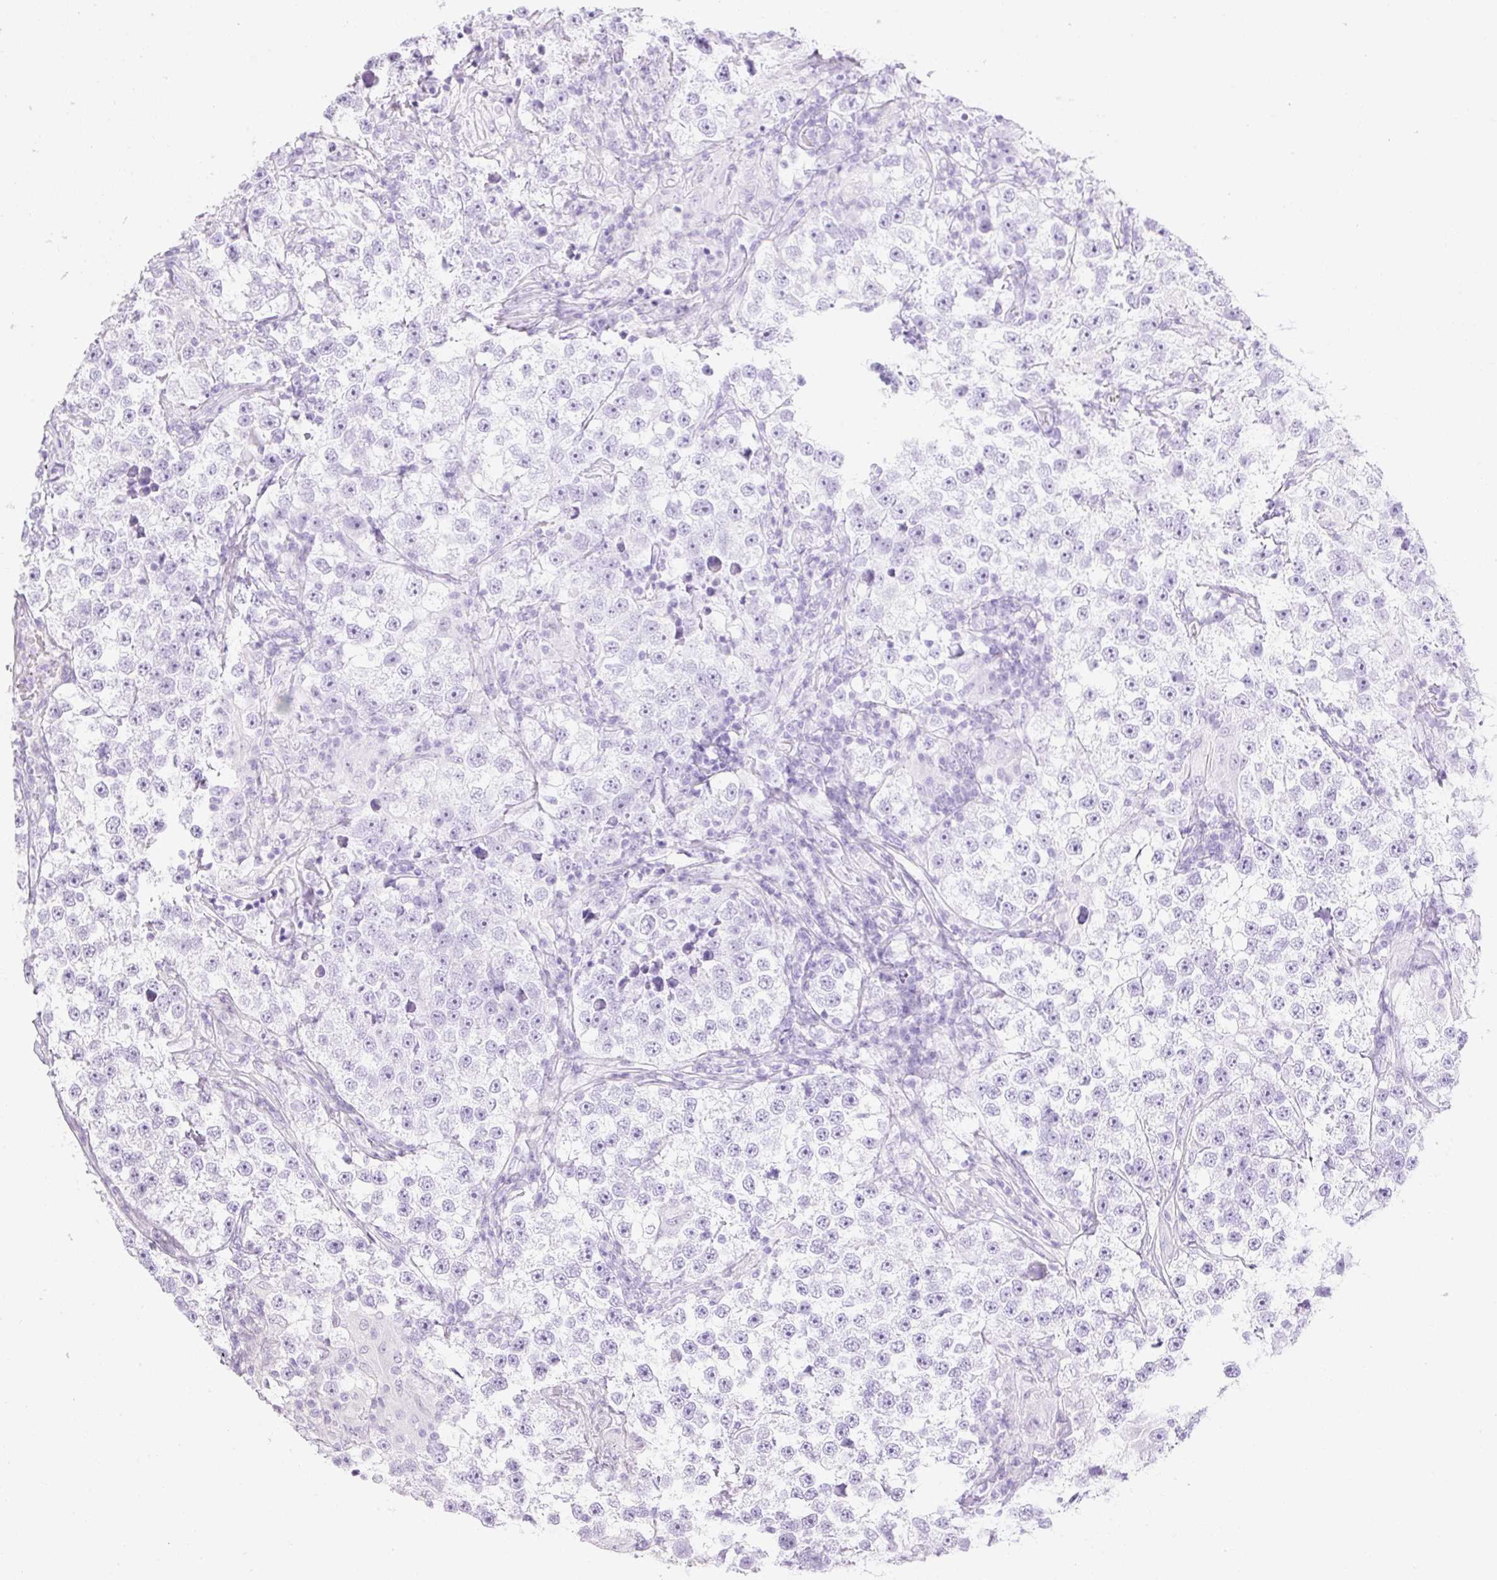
{"staining": {"intensity": "negative", "quantity": "none", "location": "none"}, "tissue": "testis cancer", "cell_type": "Tumor cells", "image_type": "cancer", "snomed": [{"axis": "morphology", "description": "Seminoma, NOS"}, {"axis": "topography", "description": "Testis"}], "caption": "High magnification brightfield microscopy of seminoma (testis) stained with DAB (brown) and counterstained with hematoxylin (blue): tumor cells show no significant expression.", "gene": "RIPPLY3", "patient": {"sex": "male", "age": 46}}